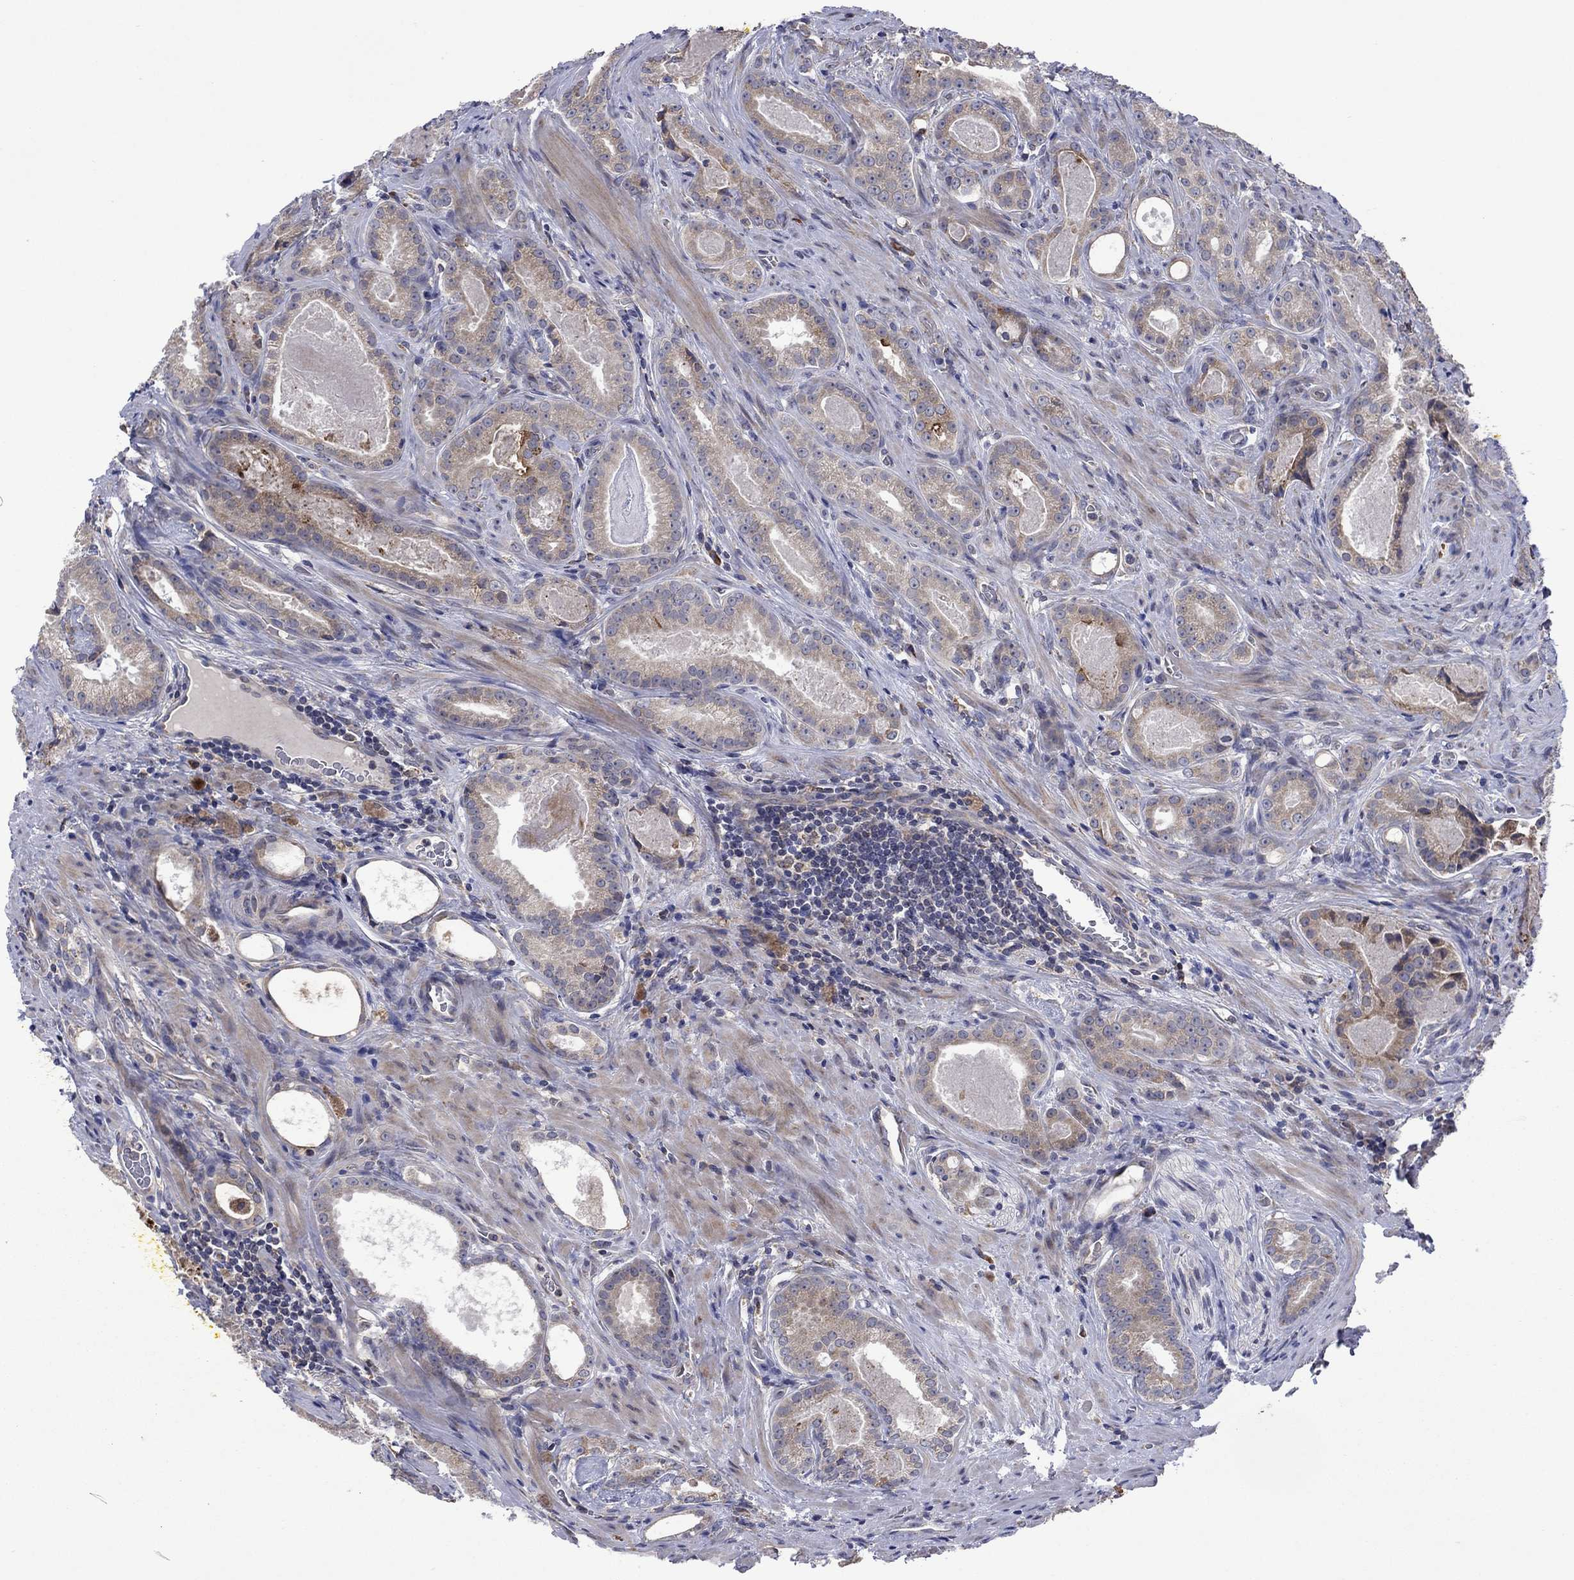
{"staining": {"intensity": "weak", "quantity": "25%-75%", "location": "cytoplasmic/membranous"}, "tissue": "prostate cancer", "cell_type": "Tumor cells", "image_type": "cancer", "snomed": [{"axis": "morphology", "description": "Adenocarcinoma, NOS"}, {"axis": "topography", "description": "Prostate"}], "caption": "Immunohistochemical staining of human prostate cancer demonstrates low levels of weak cytoplasmic/membranous positivity in approximately 25%-75% of tumor cells.", "gene": "FURIN", "patient": {"sex": "male", "age": 61}}